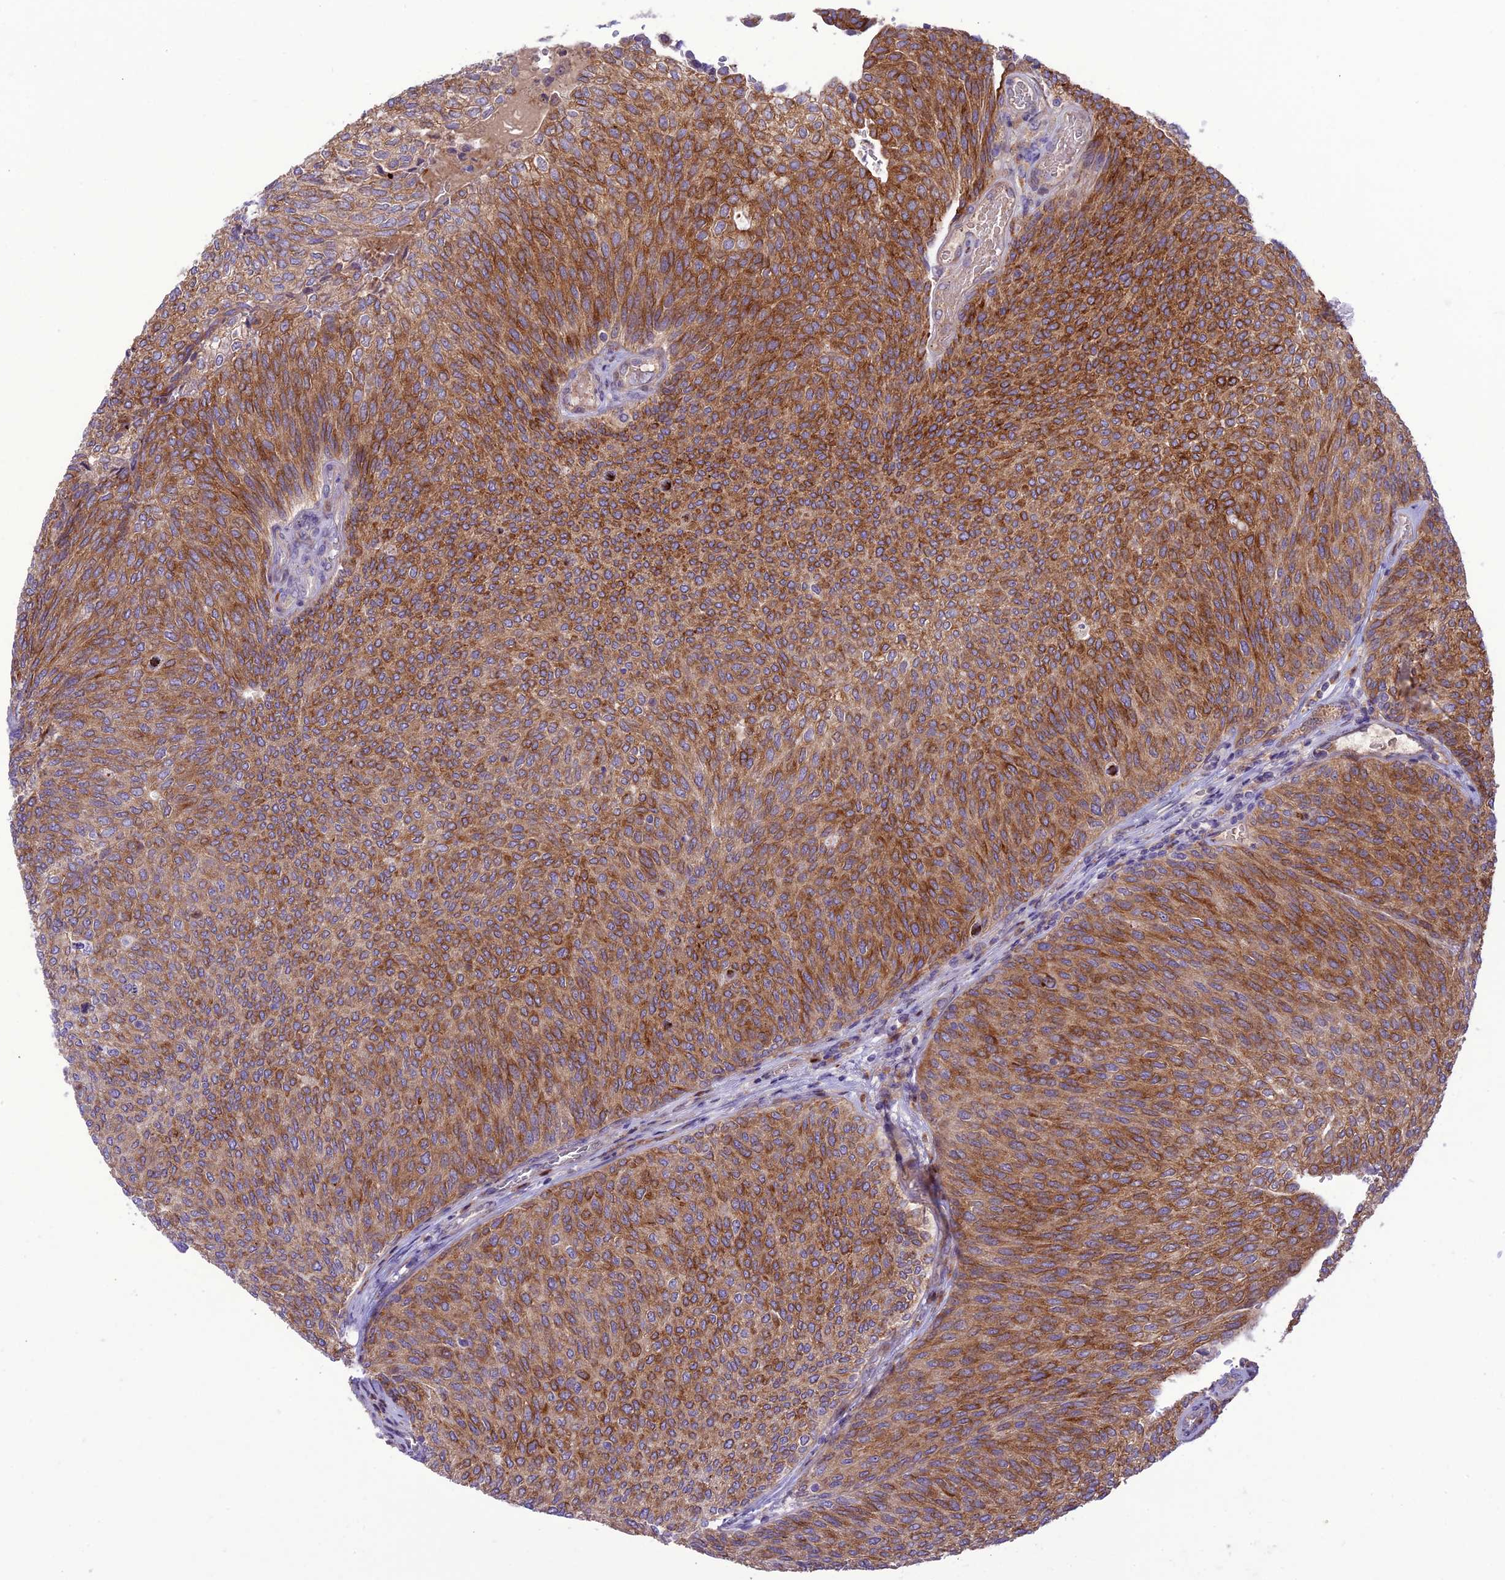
{"staining": {"intensity": "strong", "quantity": ">75%", "location": "cytoplasmic/membranous"}, "tissue": "urothelial cancer", "cell_type": "Tumor cells", "image_type": "cancer", "snomed": [{"axis": "morphology", "description": "Urothelial carcinoma, Low grade"}, {"axis": "topography", "description": "Urinary bladder"}], "caption": "The histopathology image reveals immunohistochemical staining of urothelial carcinoma (low-grade). There is strong cytoplasmic/membranous expression is appreciated in about >75% of tumor cells.", "gene": "JMY", "patient": {"sex": "female", "age": 79}}